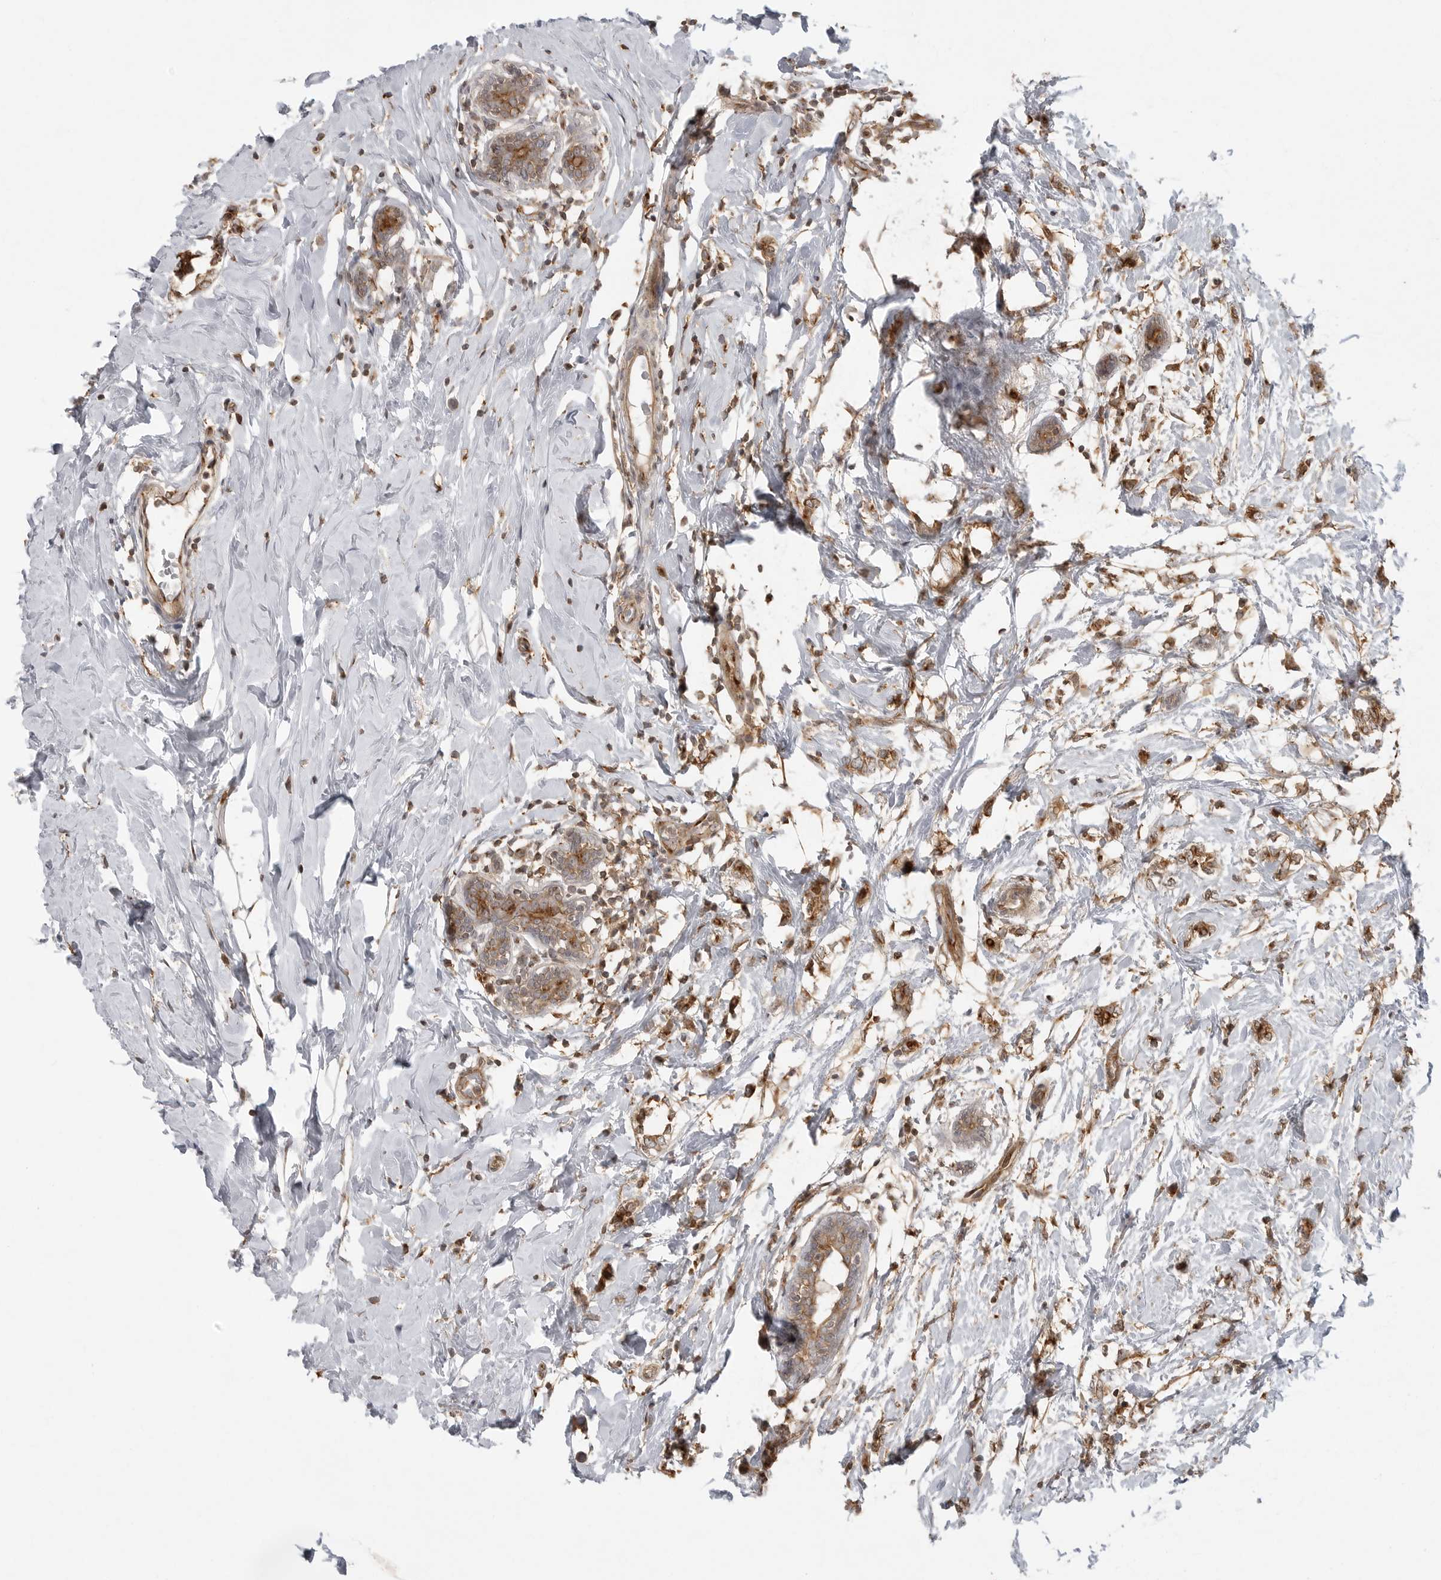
{"staining": {"intensity": "moderate", "quantity": ">75%", "location": "cytoplasmic/membranous"}, "tissue": "breast cancer", "cell_type": "Tumor cells", "image_type": "cancer", "snomed": [{"axis": "morphology", "description": "Normal tissue, NOS"}, {"axis": "morphology", "description": "Lobular carcinoma"}, {"axis": "topography", "description": "Breast"}], "caption": "A histopathology image of human breast cancer stained for a protein shows moderate cytoplasmic/membranous brown staining in tumor cells.", "gene": "FAT3", "patient": {"sex": "female", "age": 47}}